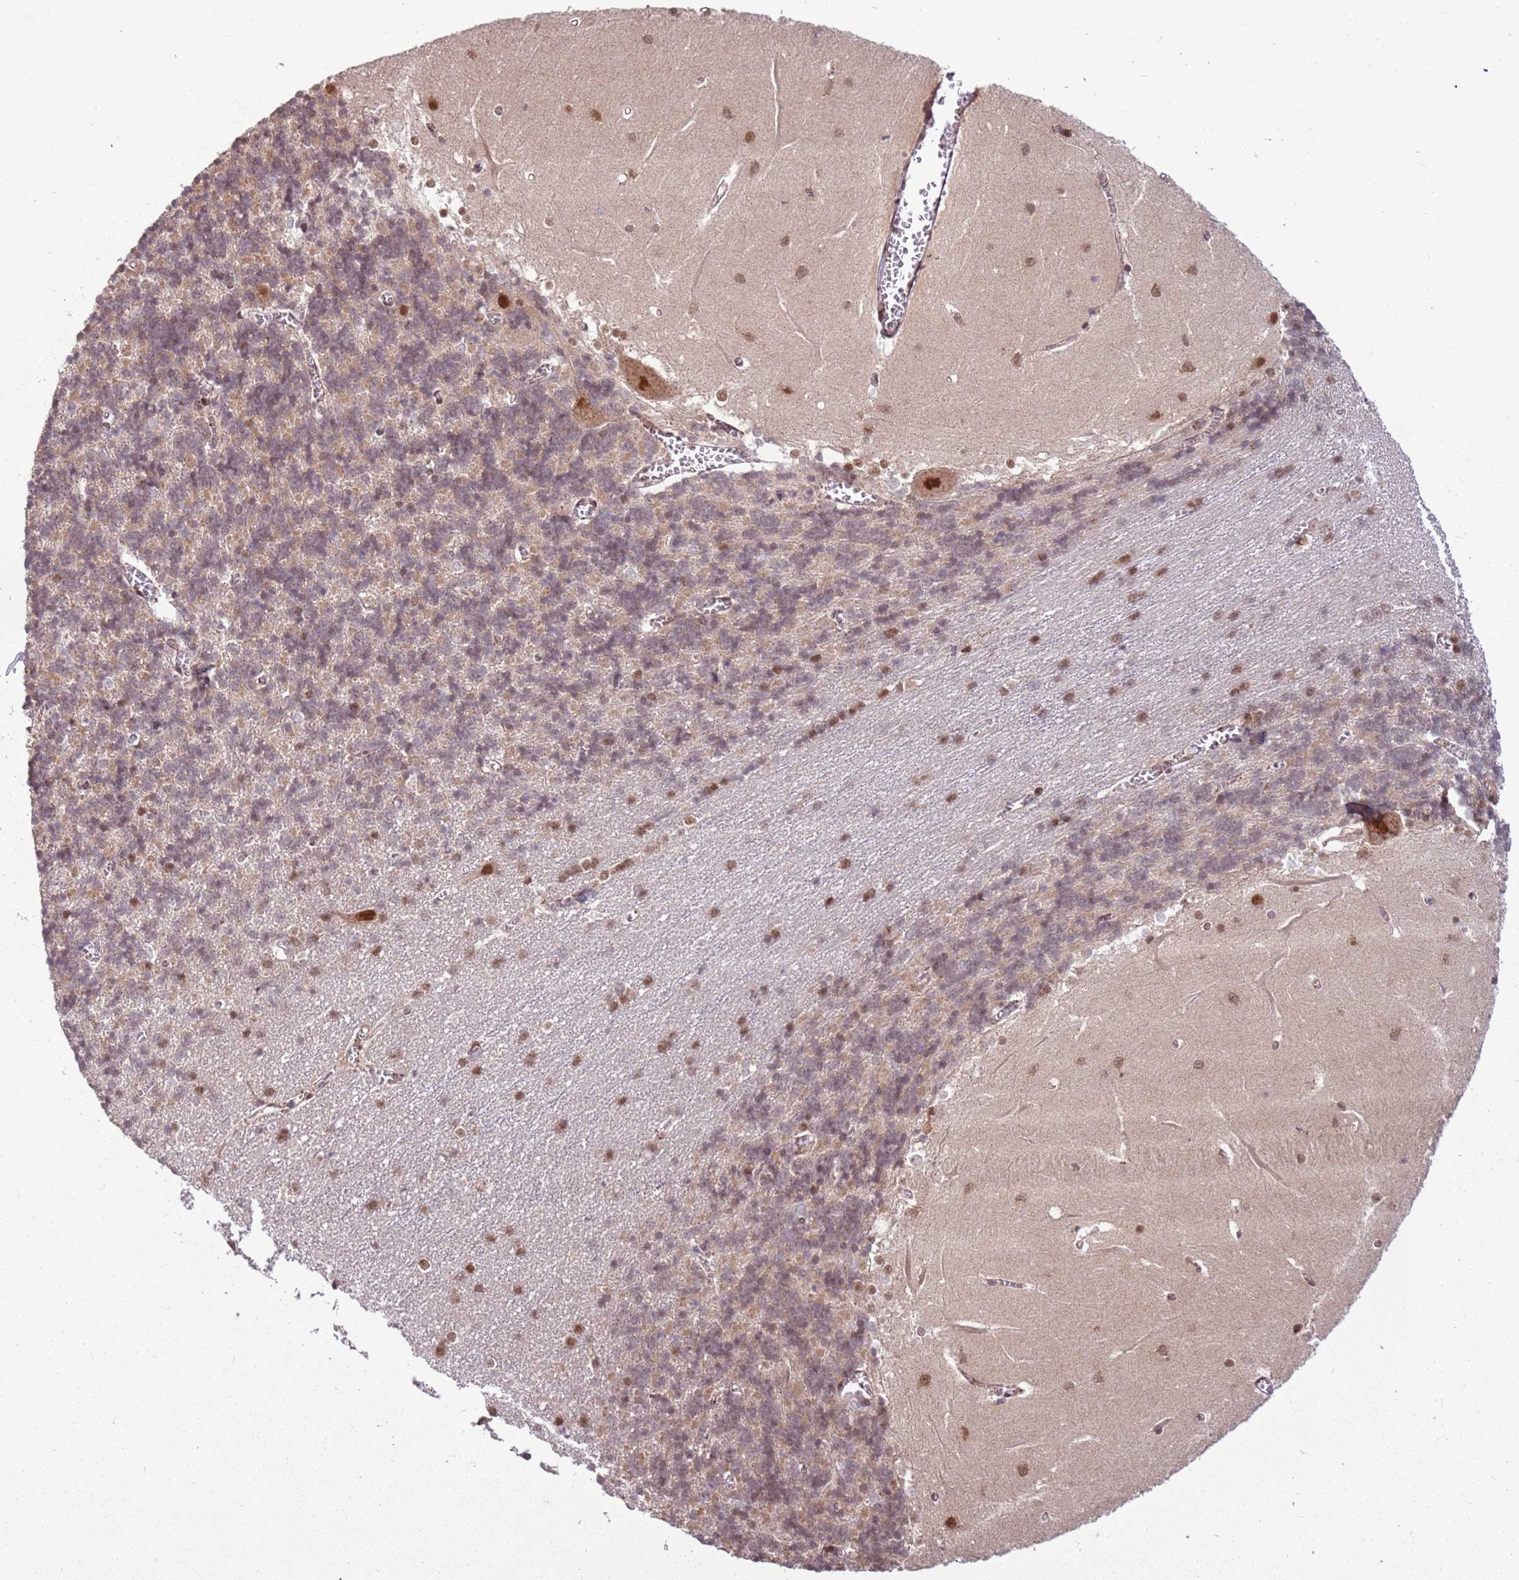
{"staining": {"intensity": "weak", "quantity": "25%-75%", "location": "cytoplasmic/membranous"}, "tissue": "cerebellum", "cell_type": "Cells in granular layer", "image_type": "normal", "snomed": [{"axis": "morphology", "description": "Normal tissue, NOS"}, {"axis": "topography", "description": "Cerebellum"}], "caption": "The micrograph demonstrates immunohistochemical staining of unremarkable cerebellum. There is weak cytoplasmic/membranous expression is seen in approximately 25%-75% of cells in granular layer.", "gene": "POLR3H", "patient": {"sex": "male", "age": 37}}